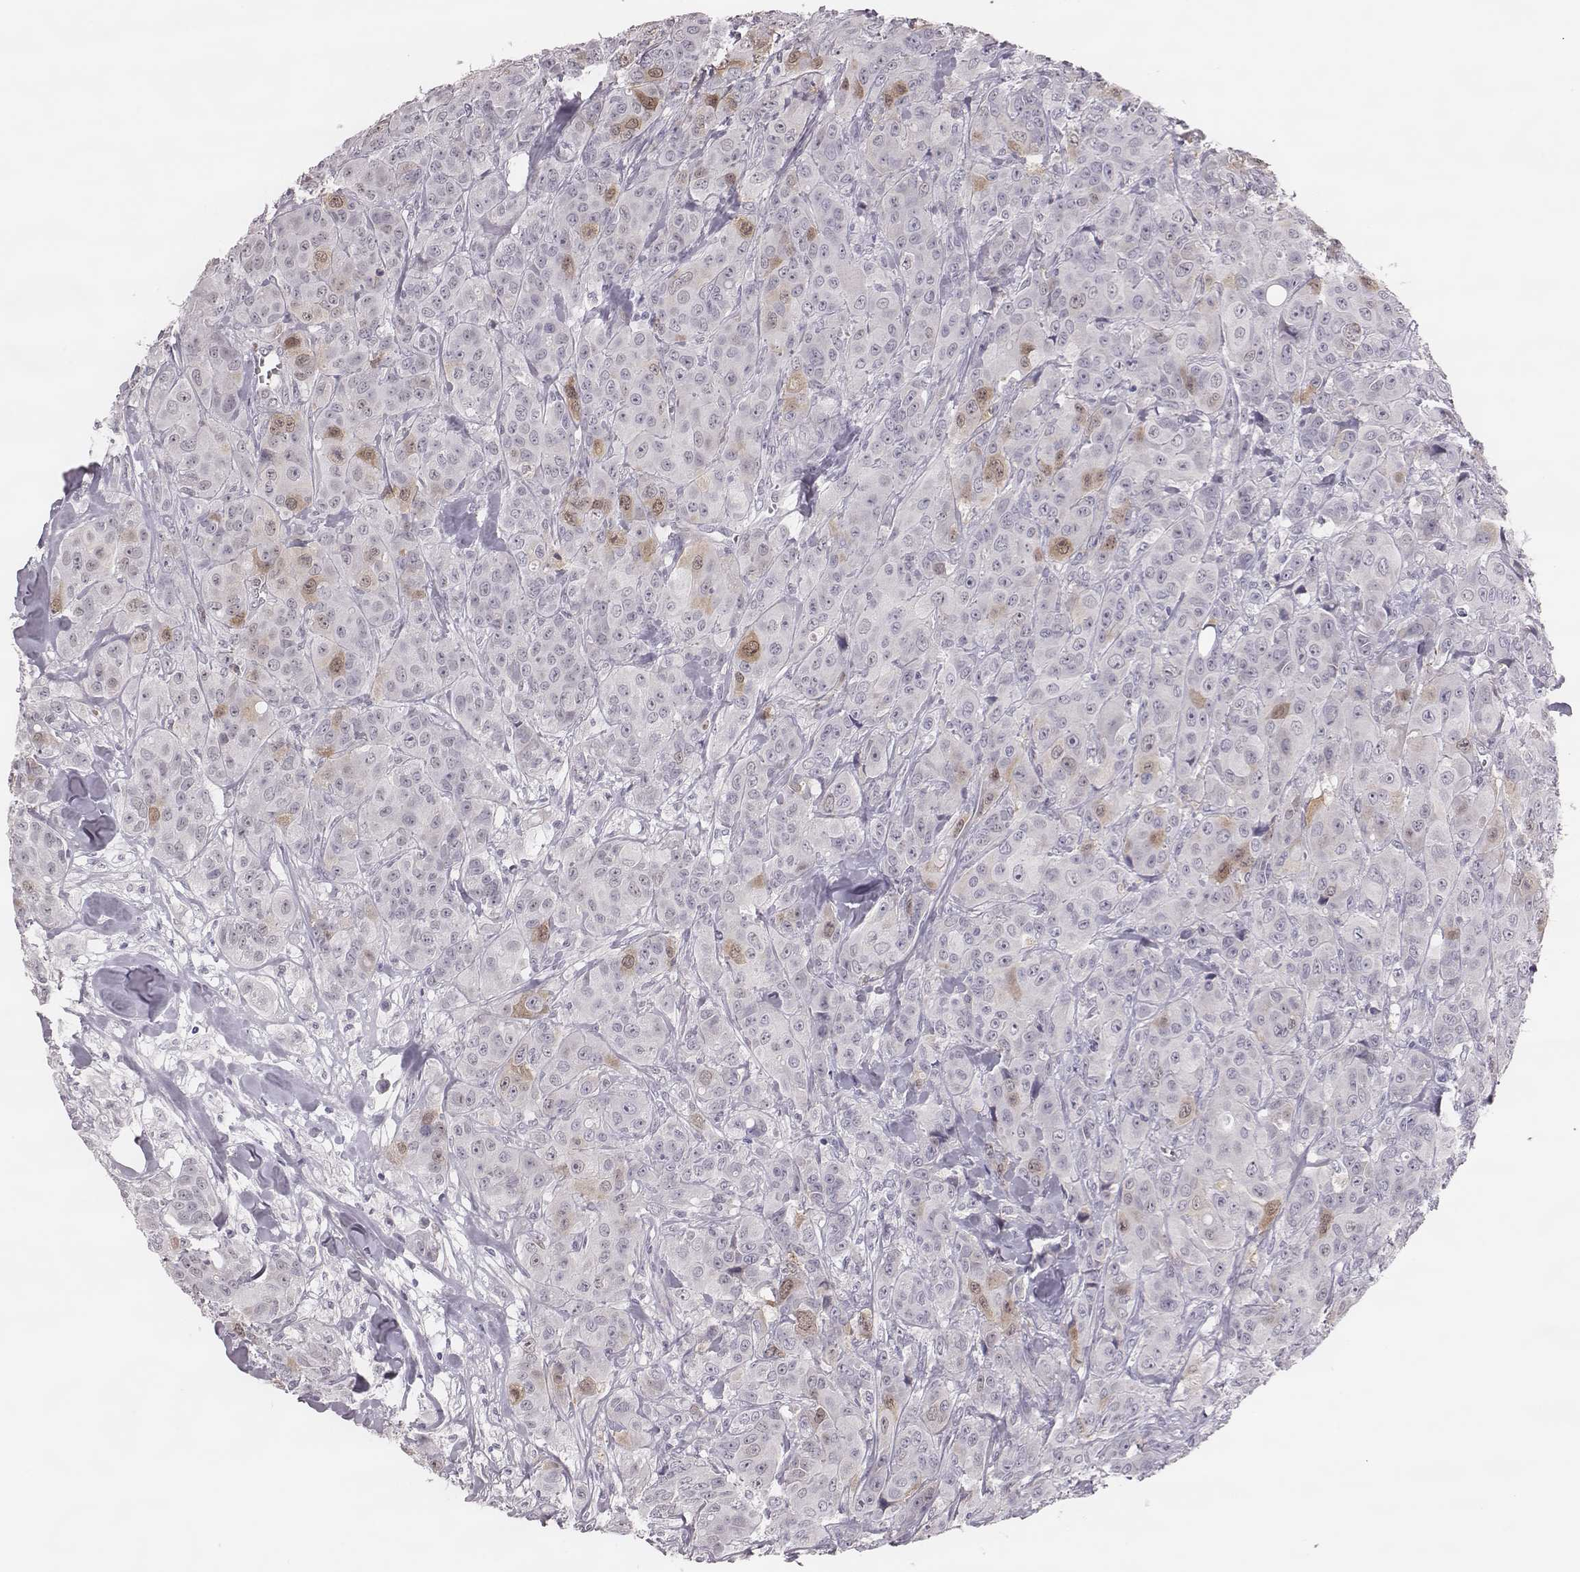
{"staining": {"intensity": "moderate", "quantity": "<25%", "location": "cytoplasmic/membranous,nuclear"}, "tissue": "breast cancer", "cell_type": "Tumor cells", "image_type": "cancer", "snomed": [{"axis": "morphology", "description": "Duct carcinoma"}, {"axis": "topography", "description": "Breast"}], "caption": "Approximately <25% of tumor cells in breast infiltrating ductal carcinoma display moderate cytoplasmic/membranous and nuclear protein staining as visualized by brown immunohistochemical staining.", "gene": "PBK", "patient": {"sex": "female", "age": 43}}